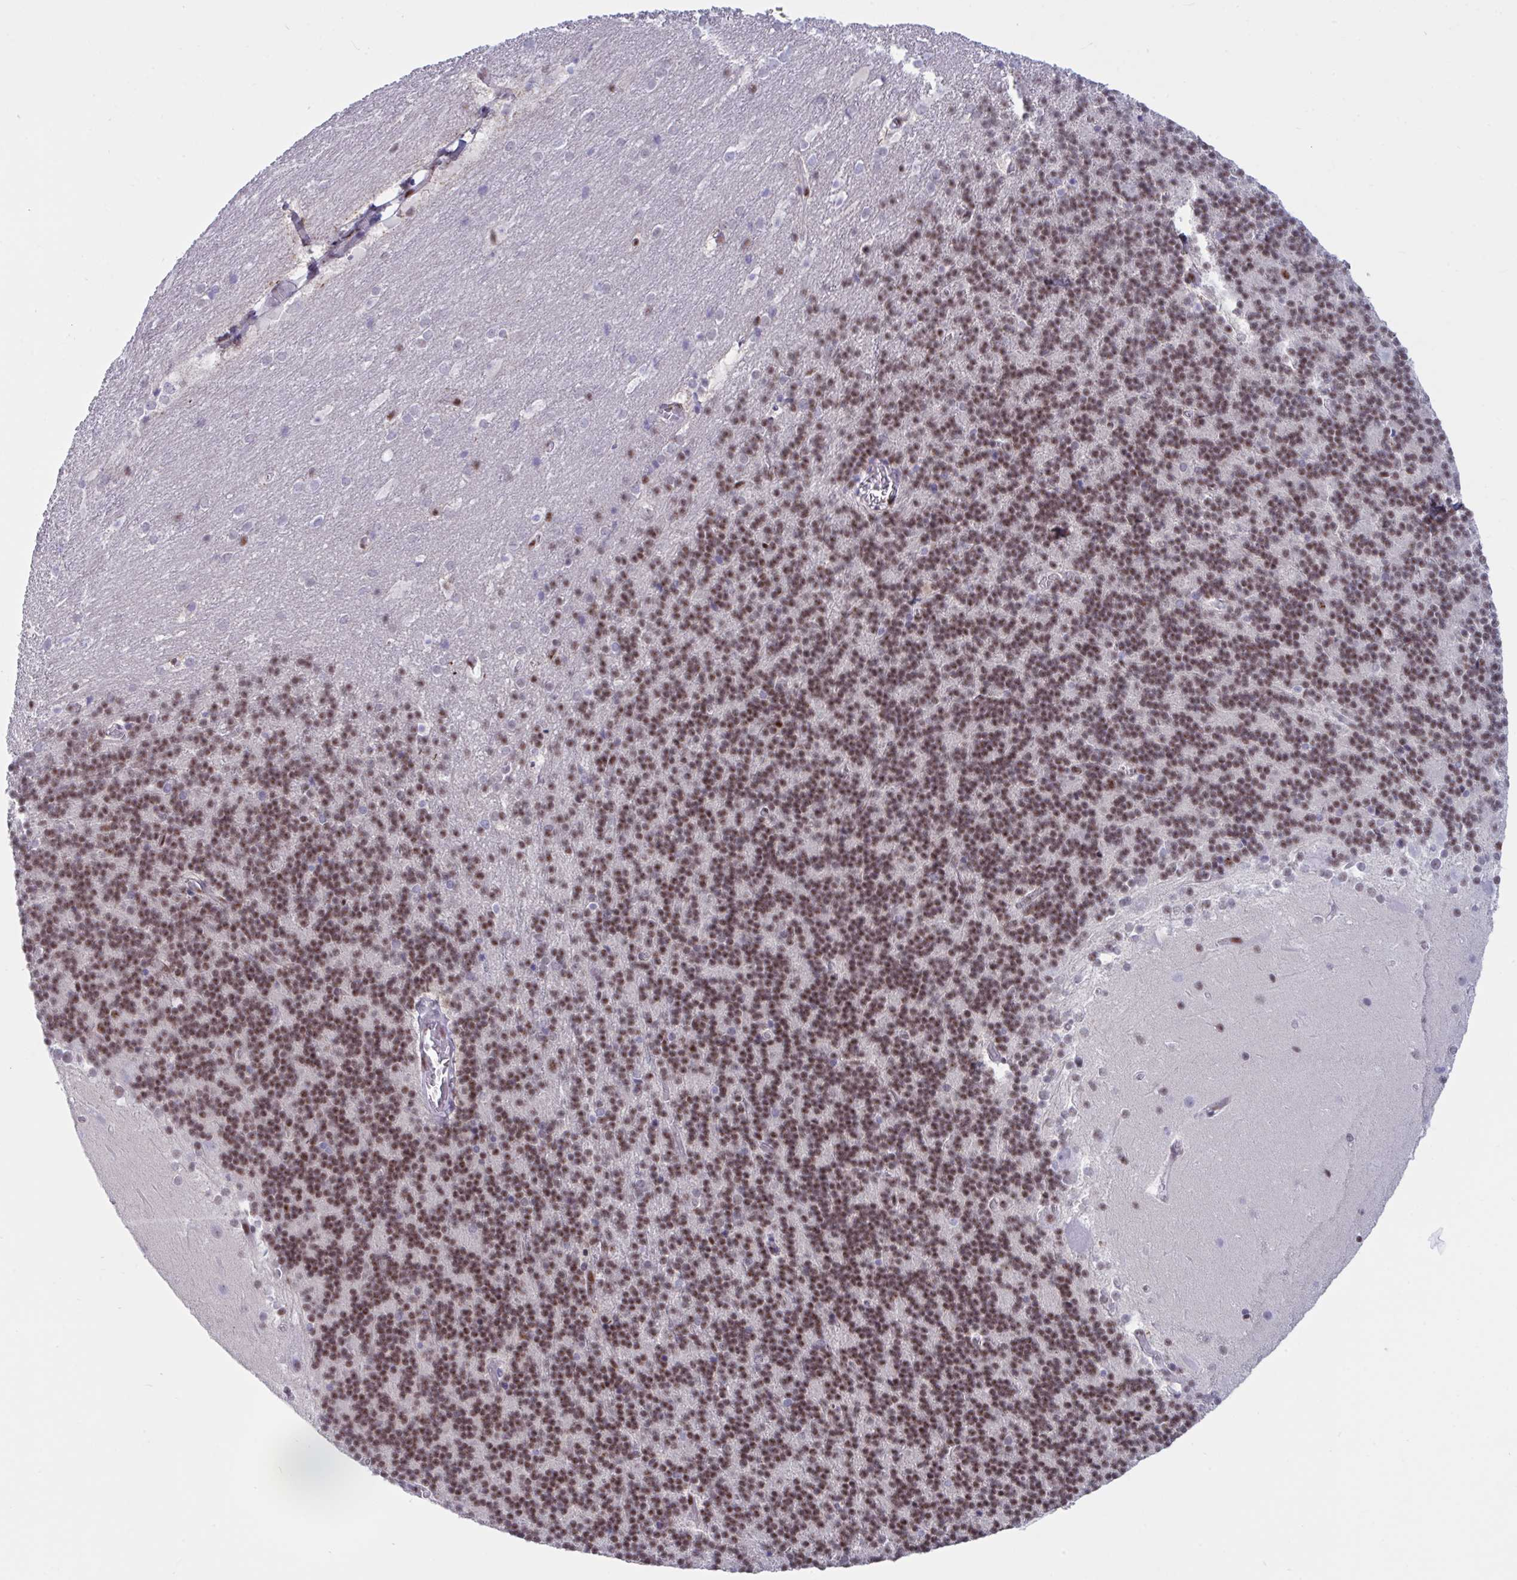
{"staining": {"intensity": "moderate", "quantity": "25%-75%", "location": "nuclear"}, "tissue": "cerebellum", "cell_type": "Cells in granular layer", "image_type": "normal", "snomed": [{"axis": "morphology", "description": "Normal tissue, NOS"}, {"axis": "topography", "description": "Cerebellum"}], "caption": "This is an image of immunohistochemistry staining of benign cerebellum, which shows moderate positivity in the nuclear of cells in granular layer.", "gene": "IKZF2", "patient": {"sex": "female", "age": 19}}